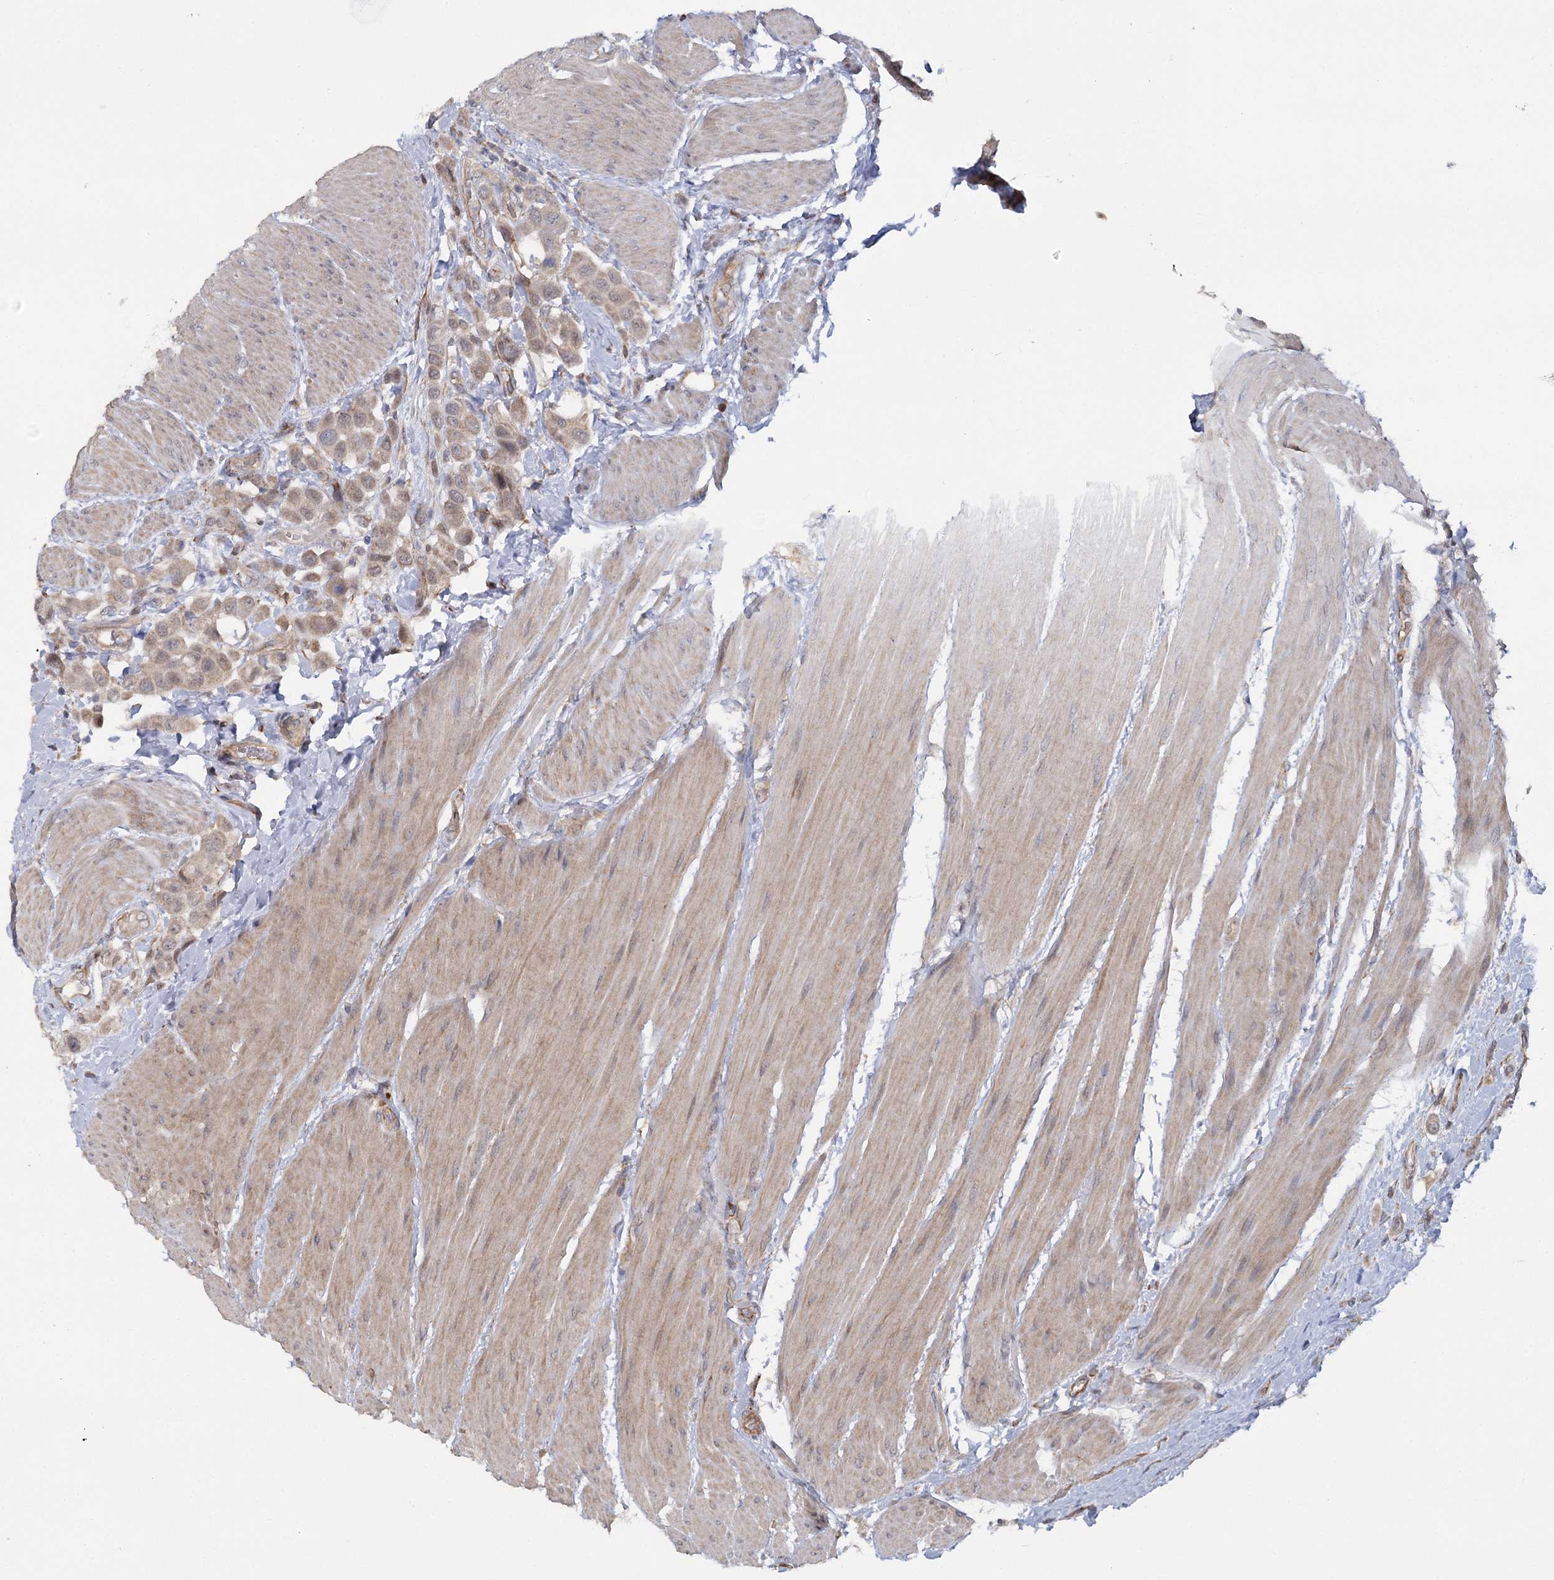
{"staining": {"intensity": "weak", "quantity": "25%-75%", "location": "cytoplasmic/membranous"}, "tissue": "urothelial cancer", "cell_type": "Tumor cells", "image_type": "cancer", "snomed": [{"axis": "morphology", "description": "Urothelial carcinoma, High grade"}, {"axis": "topography", "description": "Urinary bladder"}], "caption": "The micrograph exhibits a brown stain indicating the presence of a protein in the cytoplasmic/membranous of tumor cells in urothelial cancer.", "gene": "TBC1D9B", "patient": {"sex": "male", "age": 50}}